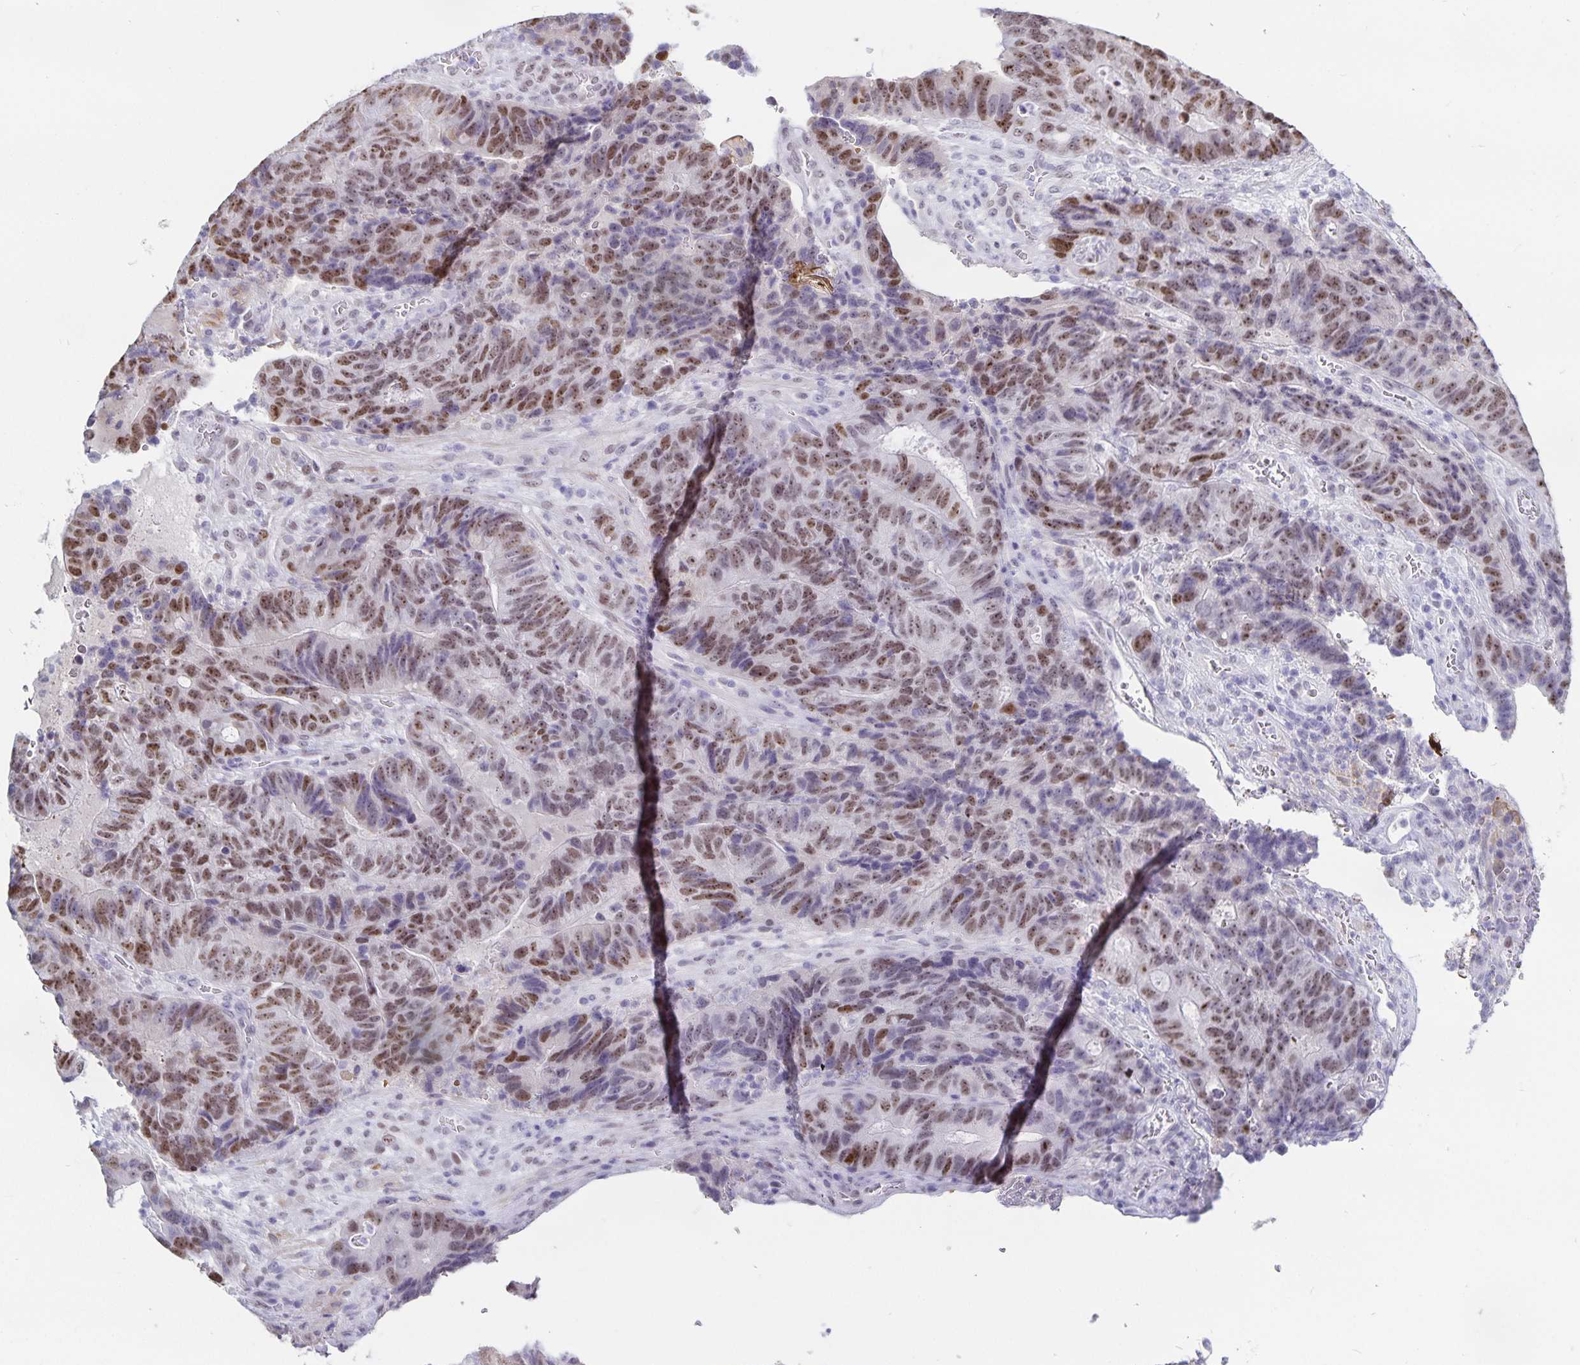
{"staining": {"intensity": "moderate", "quantity": ">75%", "location": "nuclear"}, "tissue": "colorectal cancer", "cell_type": "Tumor cells", "image_type": "cancer", "snomed": [{"axis": "morphology", "description": "Normal tissue, NOS"}, {"axis": "morphology", "description": "Adenocarcinoma, NOS"}, {"axis": "topography", "description": "Colon"}], "caption": "DAB immunohistochemical staining of colorectal adenocarcinoma demonstrates moderate nuclear protein staining in approximately >75% of tumor cells.", "gene": "HMGB3", "patient": {"sex": "female", "age": 48}}